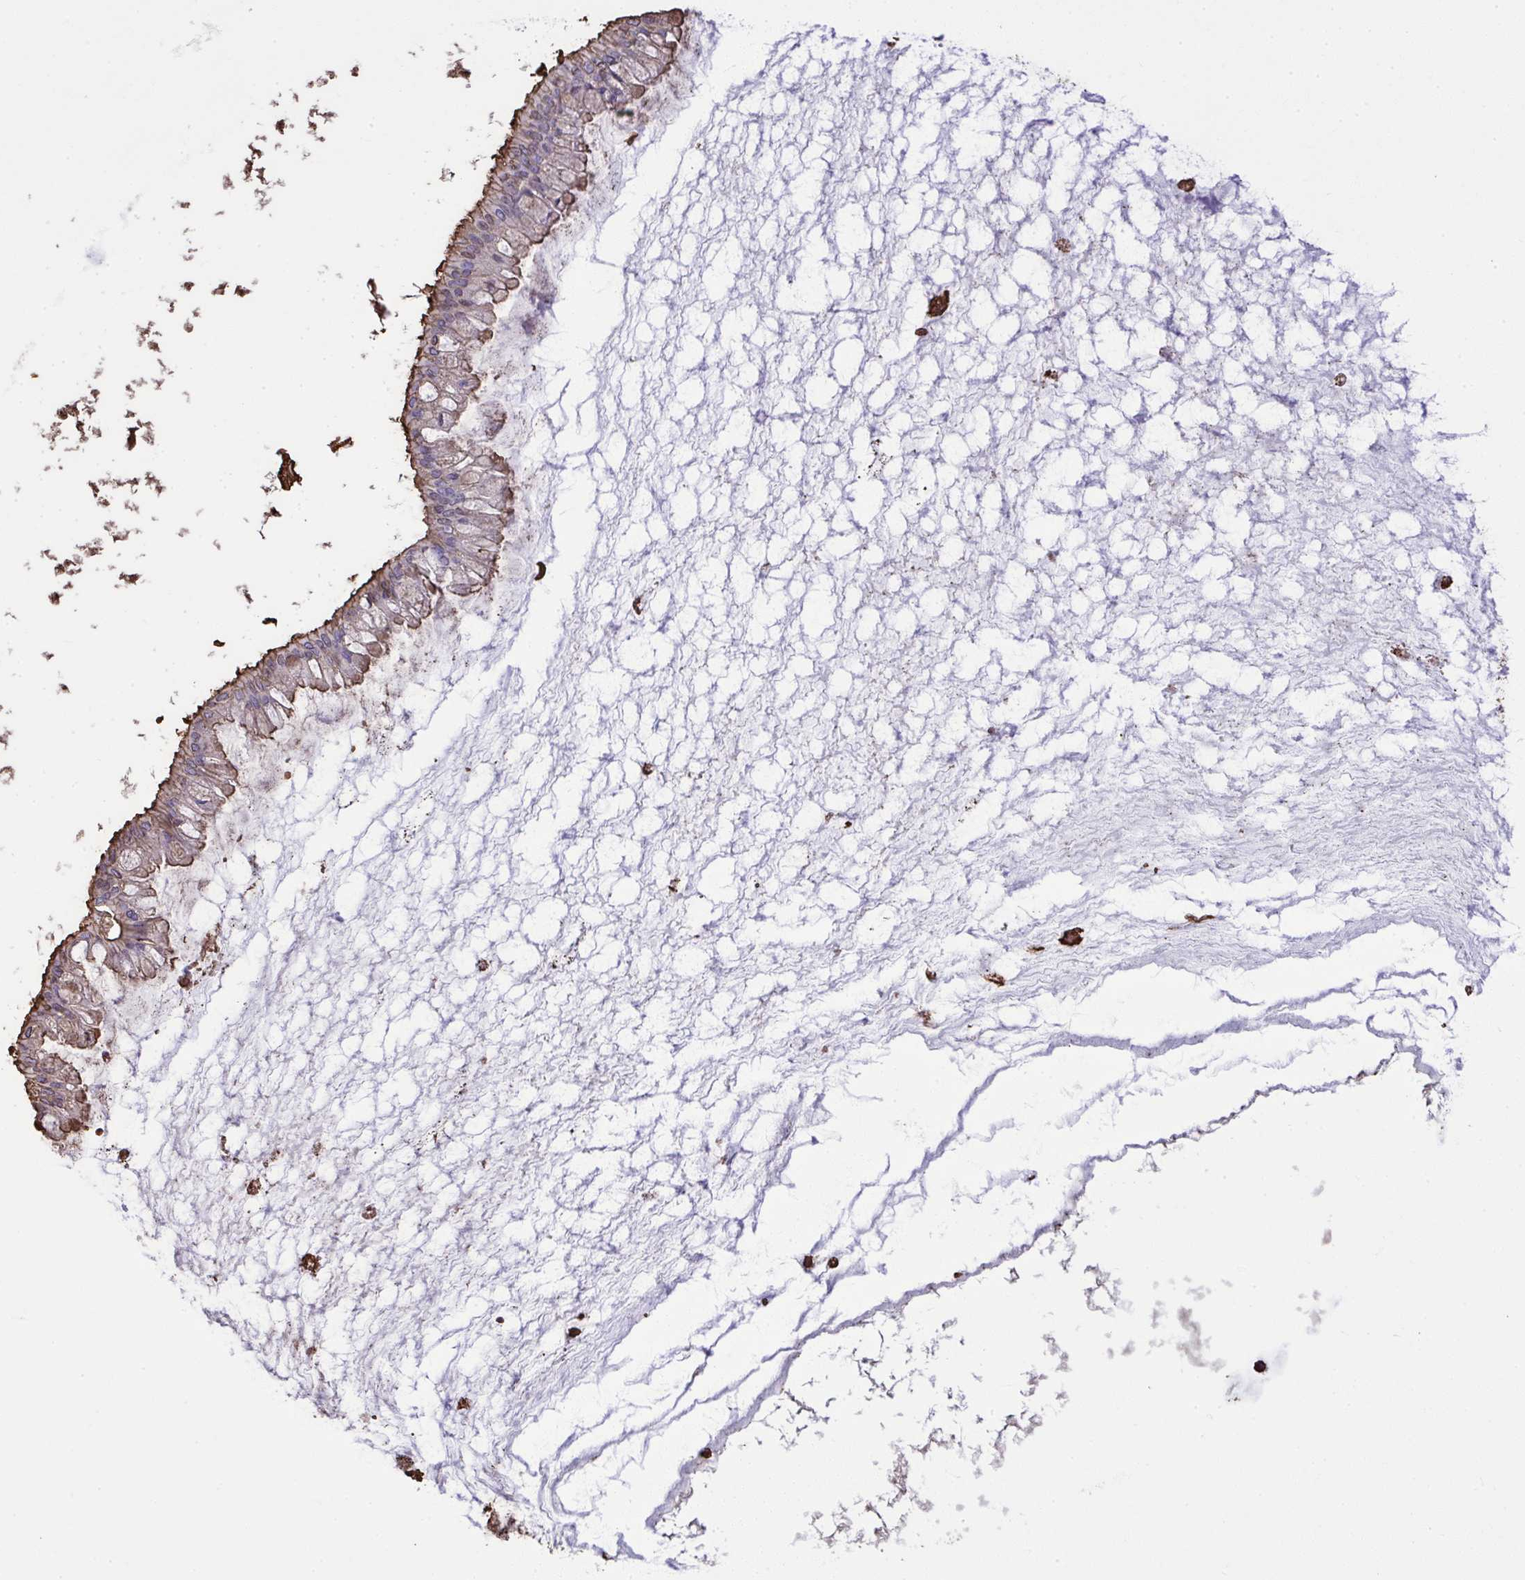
{"staining": {"intensity": "weak", "quantity": ">75%", "location": "cytoplasmic/membranous"}, "tissue": "ovarian cancer", "cell_type": "Tumor cells", "image_type": "cancer", "snomed": [{"axis": "morphology", "description": "Cystadenocarcinoma, mucinous, NOS"}, {"axis": "topography", "description": "Ovary"}], "caption": "Ovarian cancer (mucinous cystadenocarcinoma) stained for a protein (brown) reveals weak cytoplasmic/membranous positive expression in about >75% of tumor cells.", "gene": "ANXA5", "patient": {"sex": "female", "age": 73}}